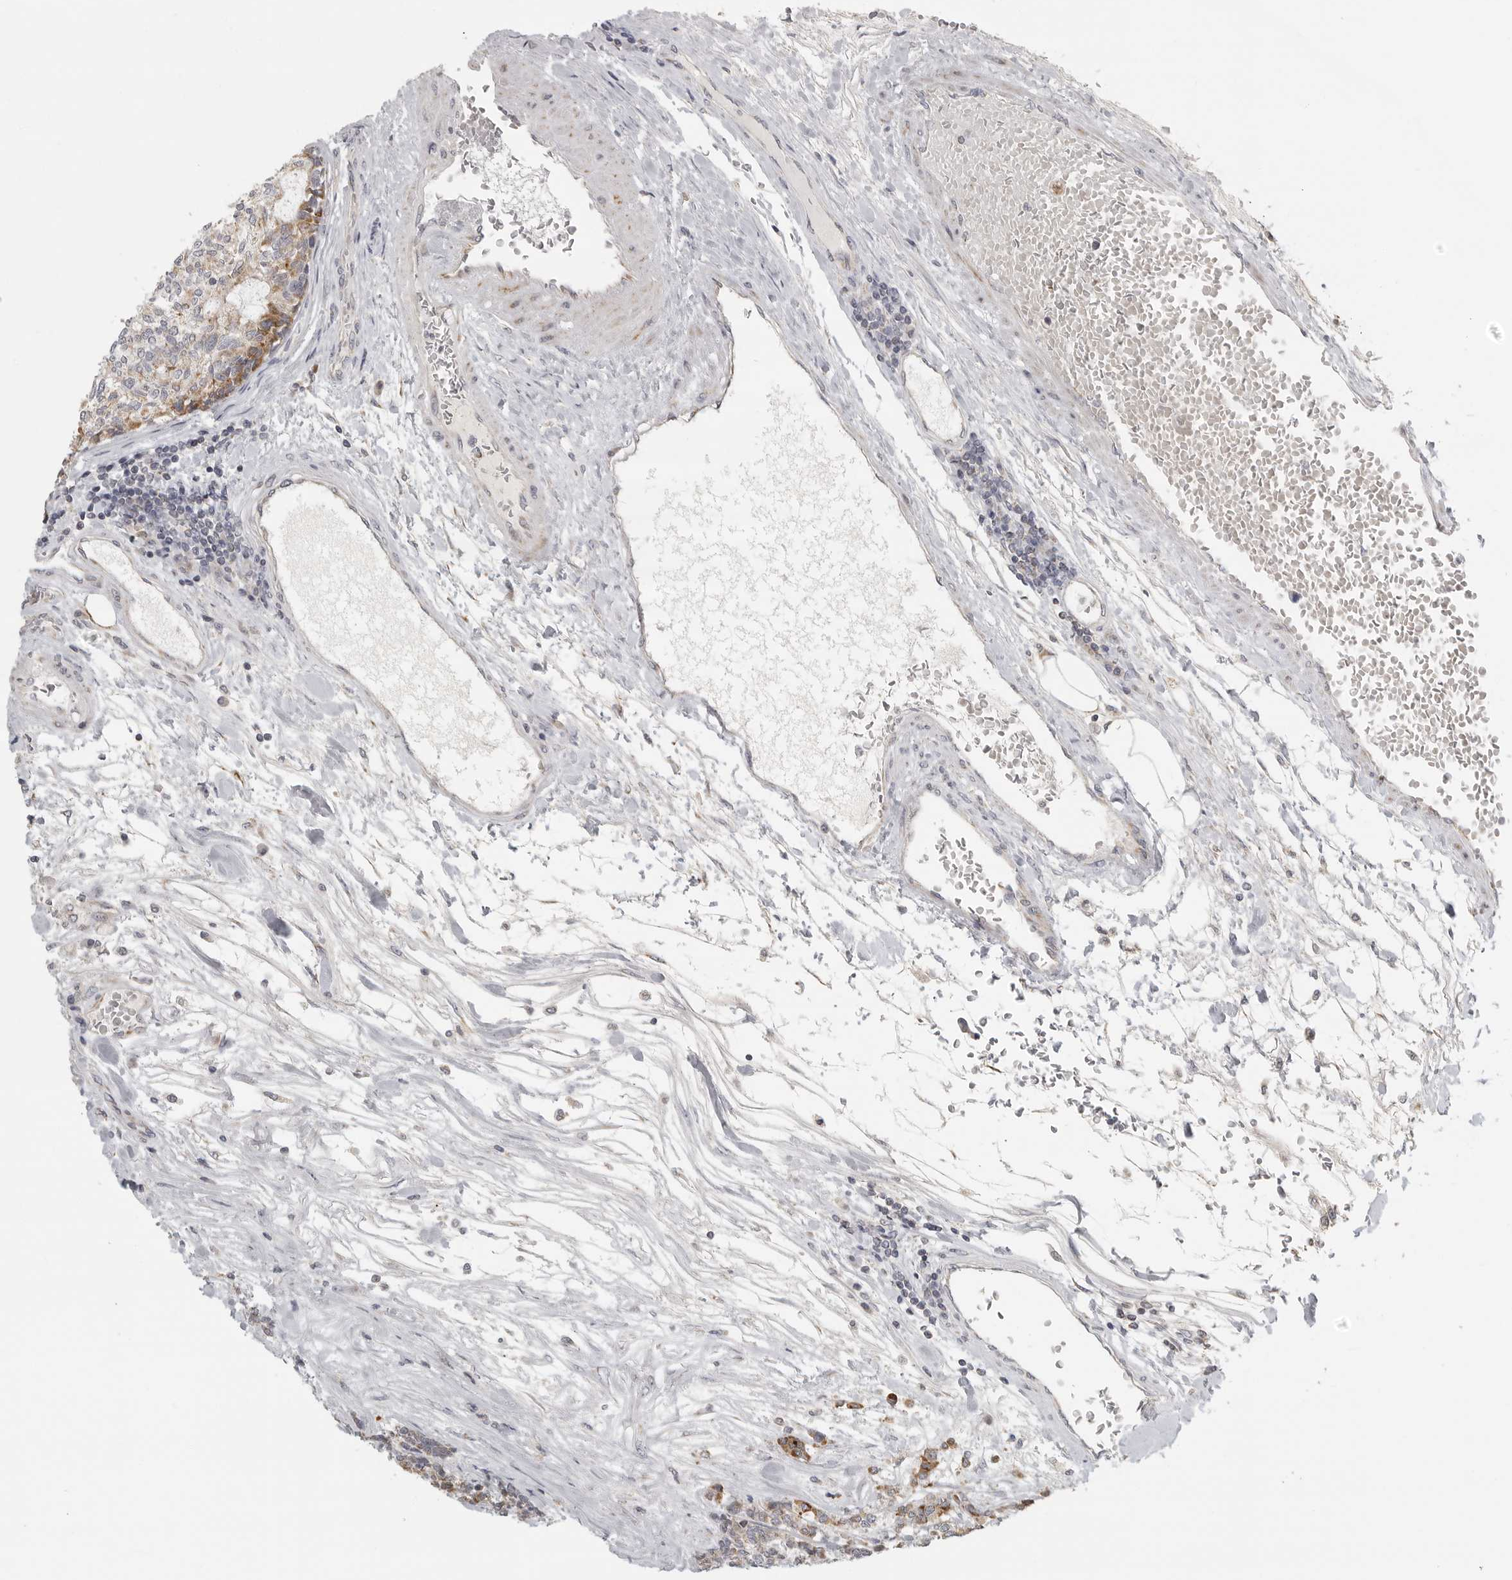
{"staining": {"intensity": "moderate", "quantity": "<25%", "location": "cytoplasmic/membranous"}, "tissue": "carcinoid", "cell_type": "Tumor cells", "image_type": "cancer", "snomed": [{"axis": "morphology", "description": "Carcinoid, malignant, NOS"}, {"axis": "topography", "description": "Pancreas"}], "caption": "This image displays immunohistochemistry (IHC) staining of human carcinoid (malignant), with low moderate cytoplasmic/membranous positivity in about <25% of tumor cells.", "gene": "RXFP3", "patient": {"sex": "female", "age": 54}}